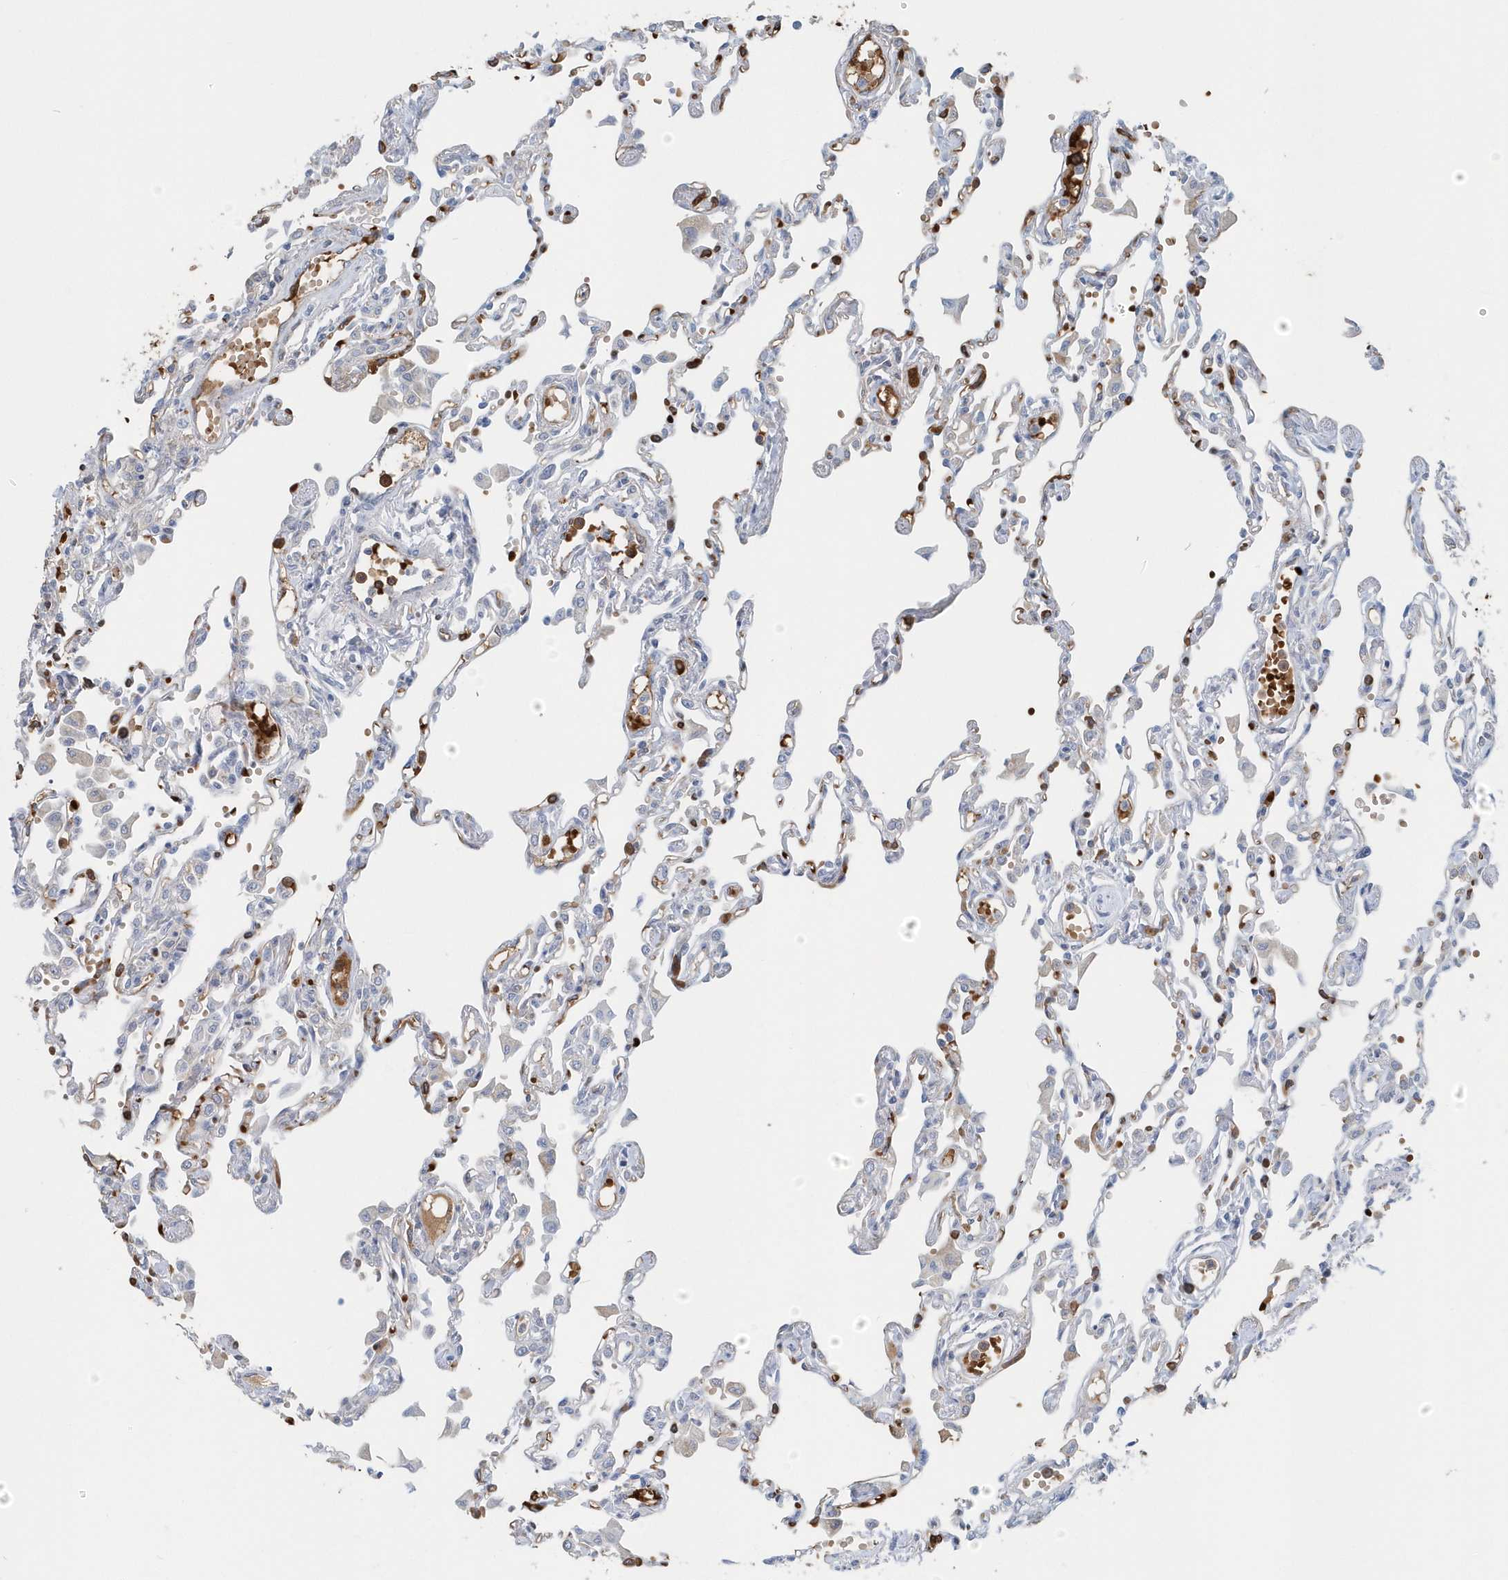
{"staining": {"intensity": "weak", "quantity": "<25%", "location": "cytoplasmic/membranous"}, "tissue": "lung", "cell_type": "Alveolar cells", "image_type": "normal", "snomed": [{"axis": "morphology", "description": "Normal tissue, NOS"}, {"axis": "topography", "description": "Bronchus"}, {"axis": "topography", "description": "Lung"}], "caption": "IHC photomicrograph of normal lung stained for a protein (brown), which reveals no expression in alveolar cells.", "gene": "HBA2", "patient": {"sex": "female", "age": 49}}